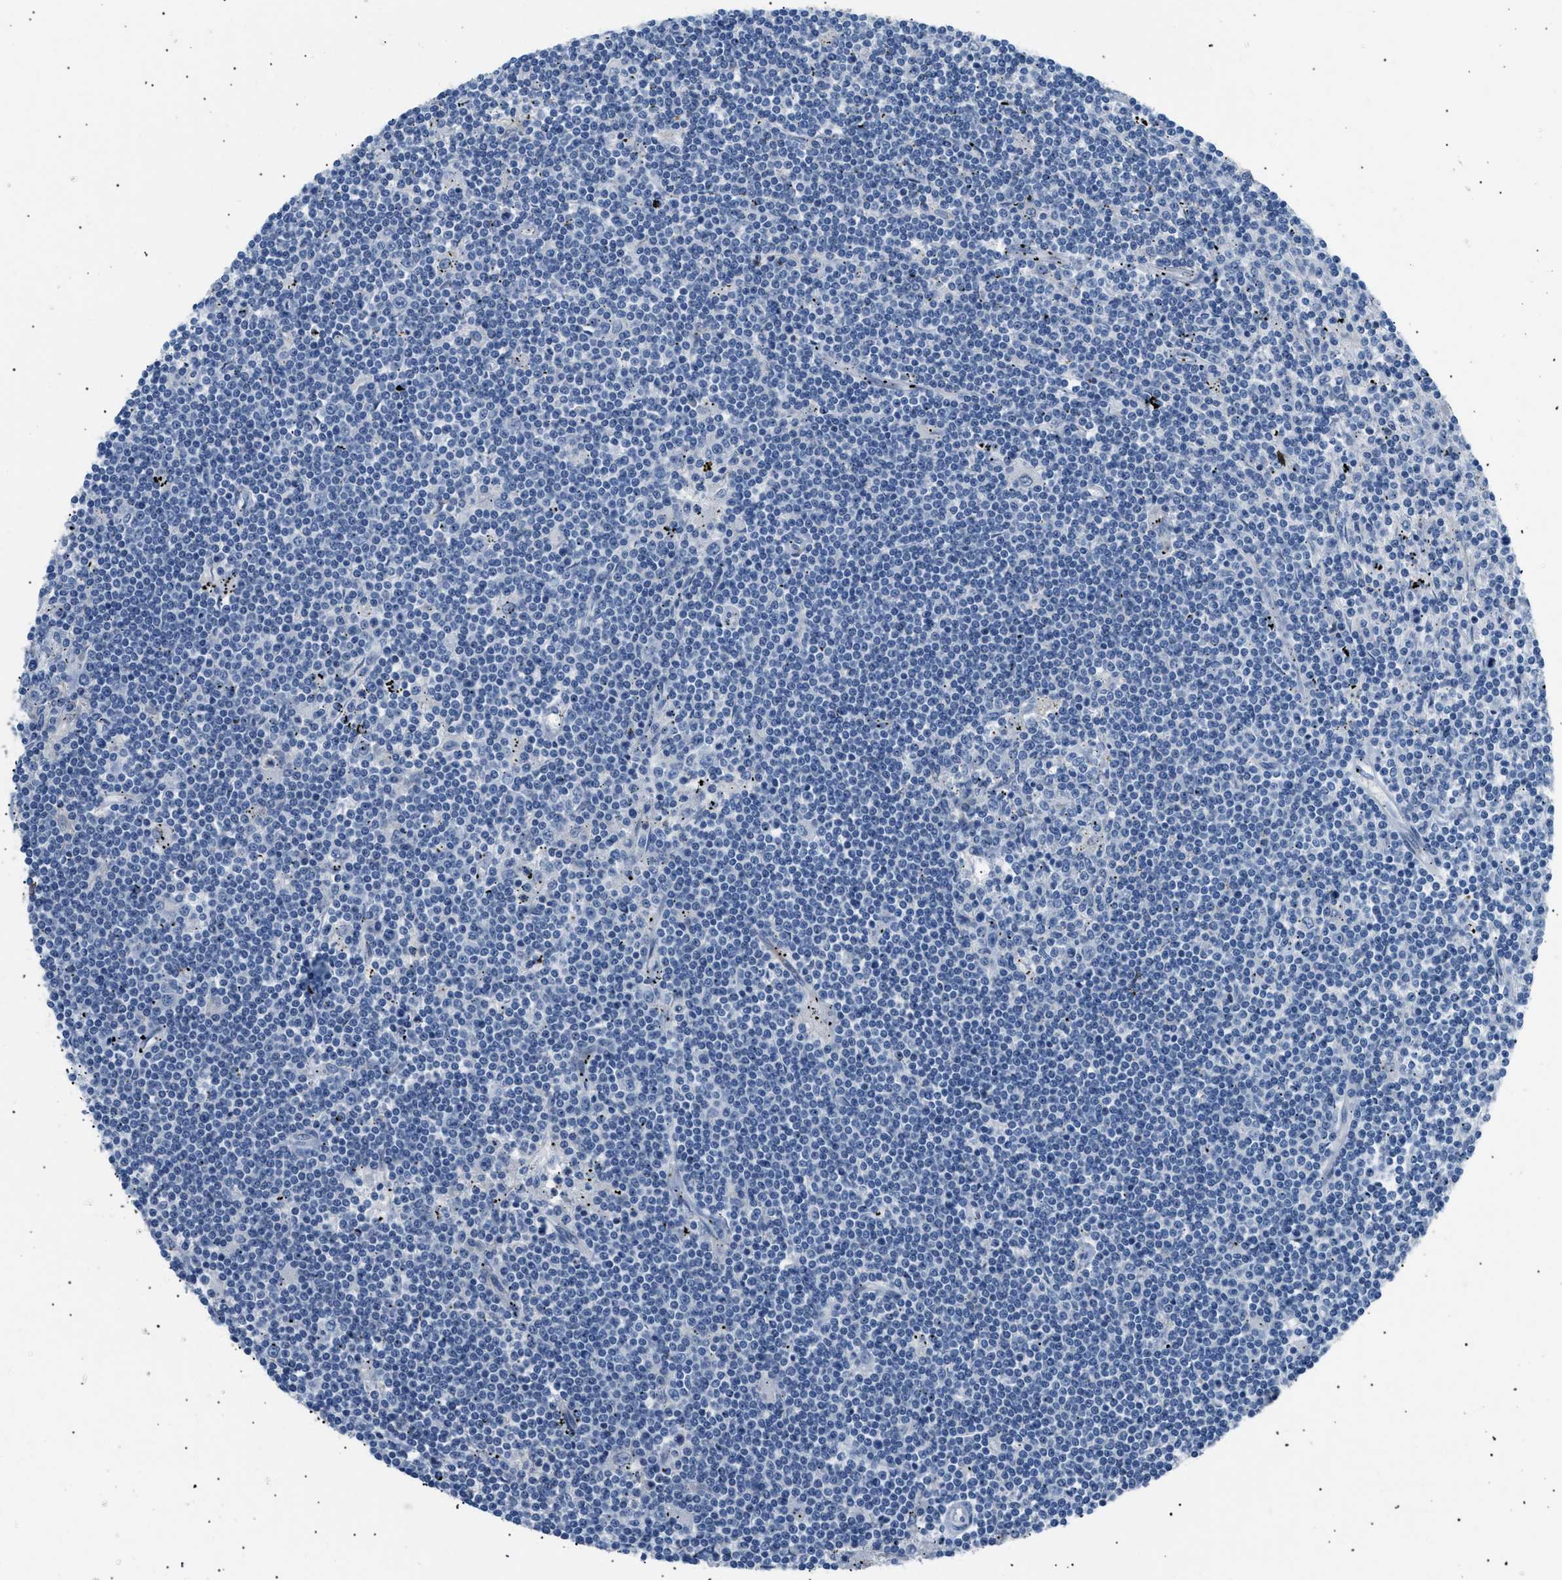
{"staining": {"intensity": "negative", "quantity": "none", "location": "none"}, "tissue": "lymphoma", "cell_type": "Tumor cells", "image_type": "cancer", "snomed": [{"axis": "morphology", "description": "Malignant lymphoma, non-Hodgkin's type, Low grade"}, {"axis": "topography", "description": "Spleen"}], "caption": "Immunohistochemistry (IHC) of human lymphoma demonstrates no expression in tumor cells.", "gene": "ICA1", "patient": {"sex": "male", "age": 76}}